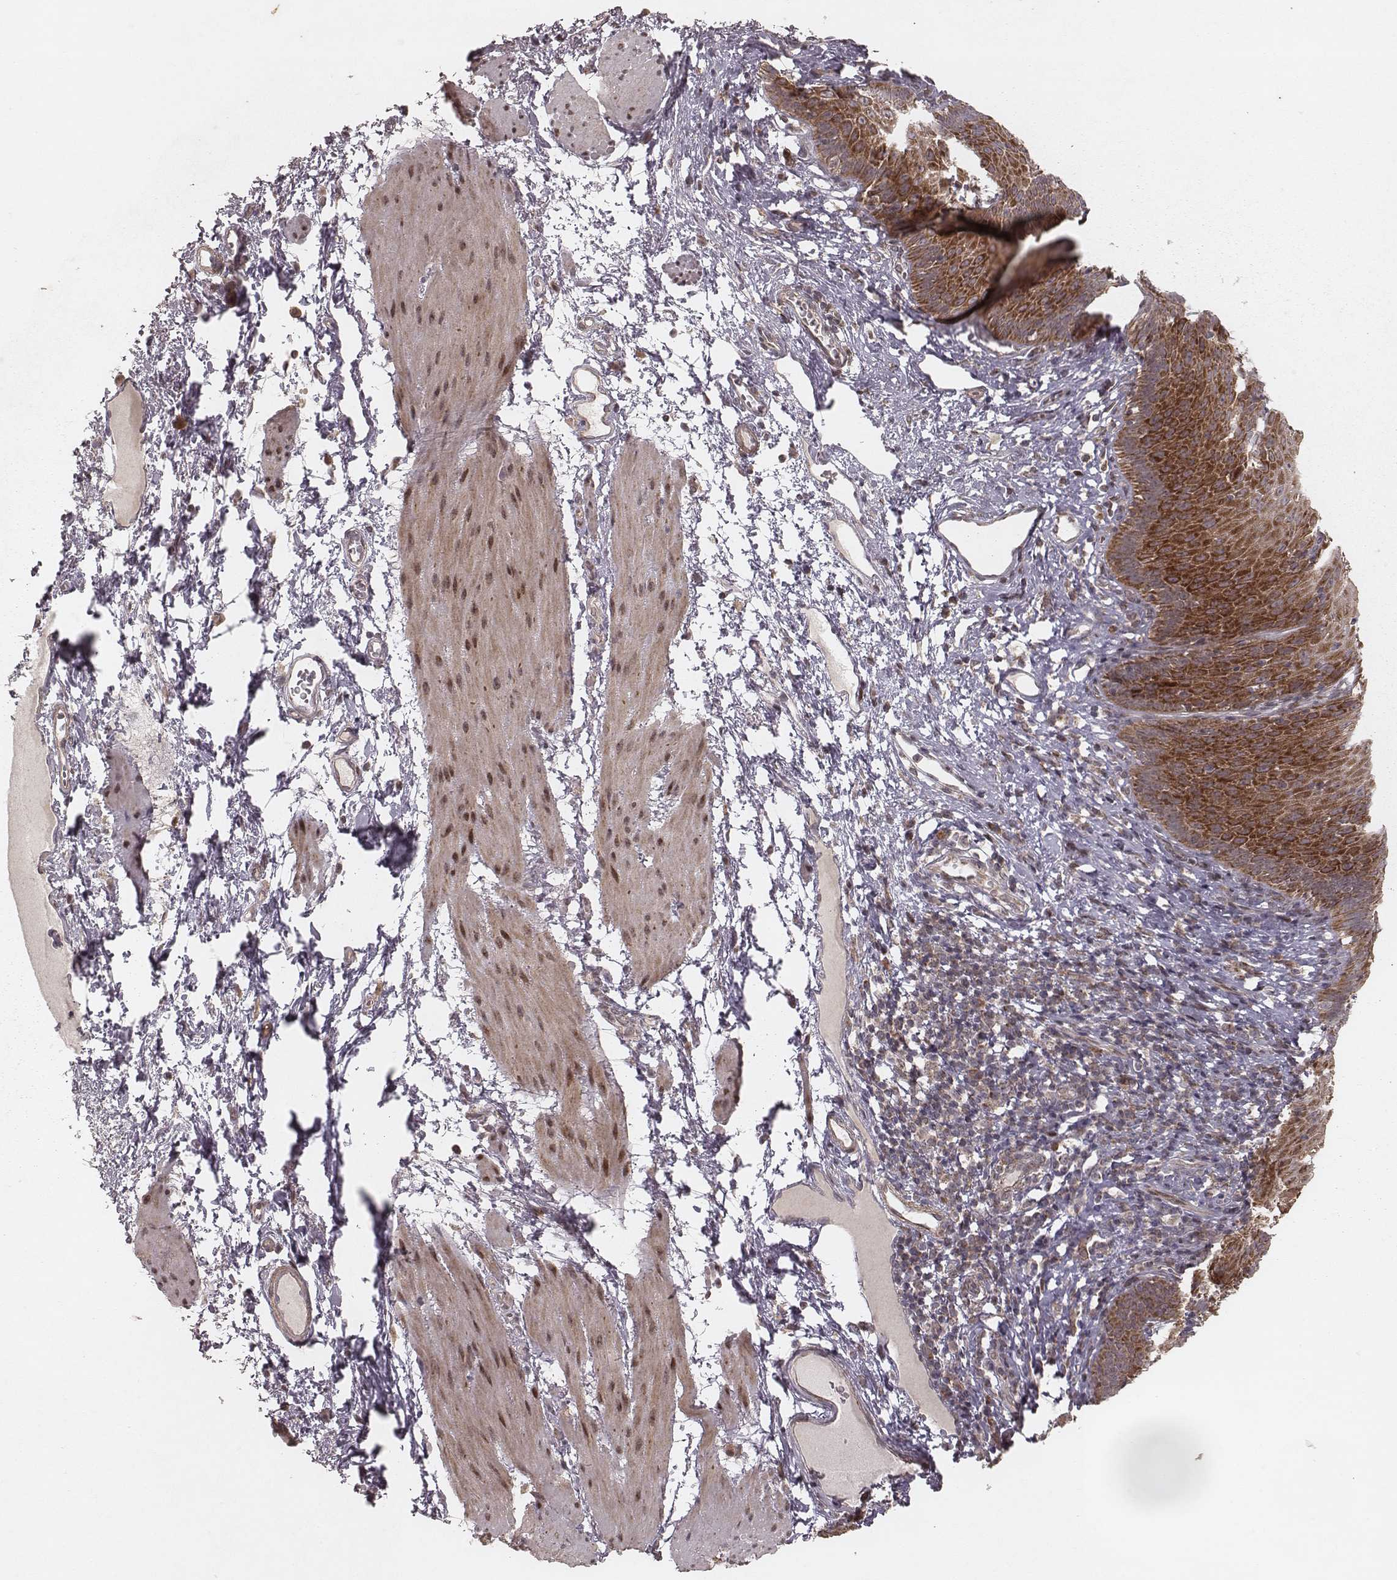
{"staining": {"intensity": "moderate", "quantity": ">75%", "location": "cytoplasmic/membranous"}, "tissue": "esophagus", "cell_type": "Squamous epithelial cells", "image_type": "normal", "snomed": [{"axis": "morphology", "description": "Normal tissue, NOS"}, {"axis": "topography", "description": "Esophagus"}], "caption": "Unremarkable esophagus was stained to show a protein in brown. There is medium levels of moderate cytoplasmic/membranous staining in about >75% of squamous epithelial cells. Immunohistochemistry (ihc) stains the protein in brown and the nuclei are stained blue.", "gene": "NDUFA7", "patient": {"sex": "male", "age": 72}}